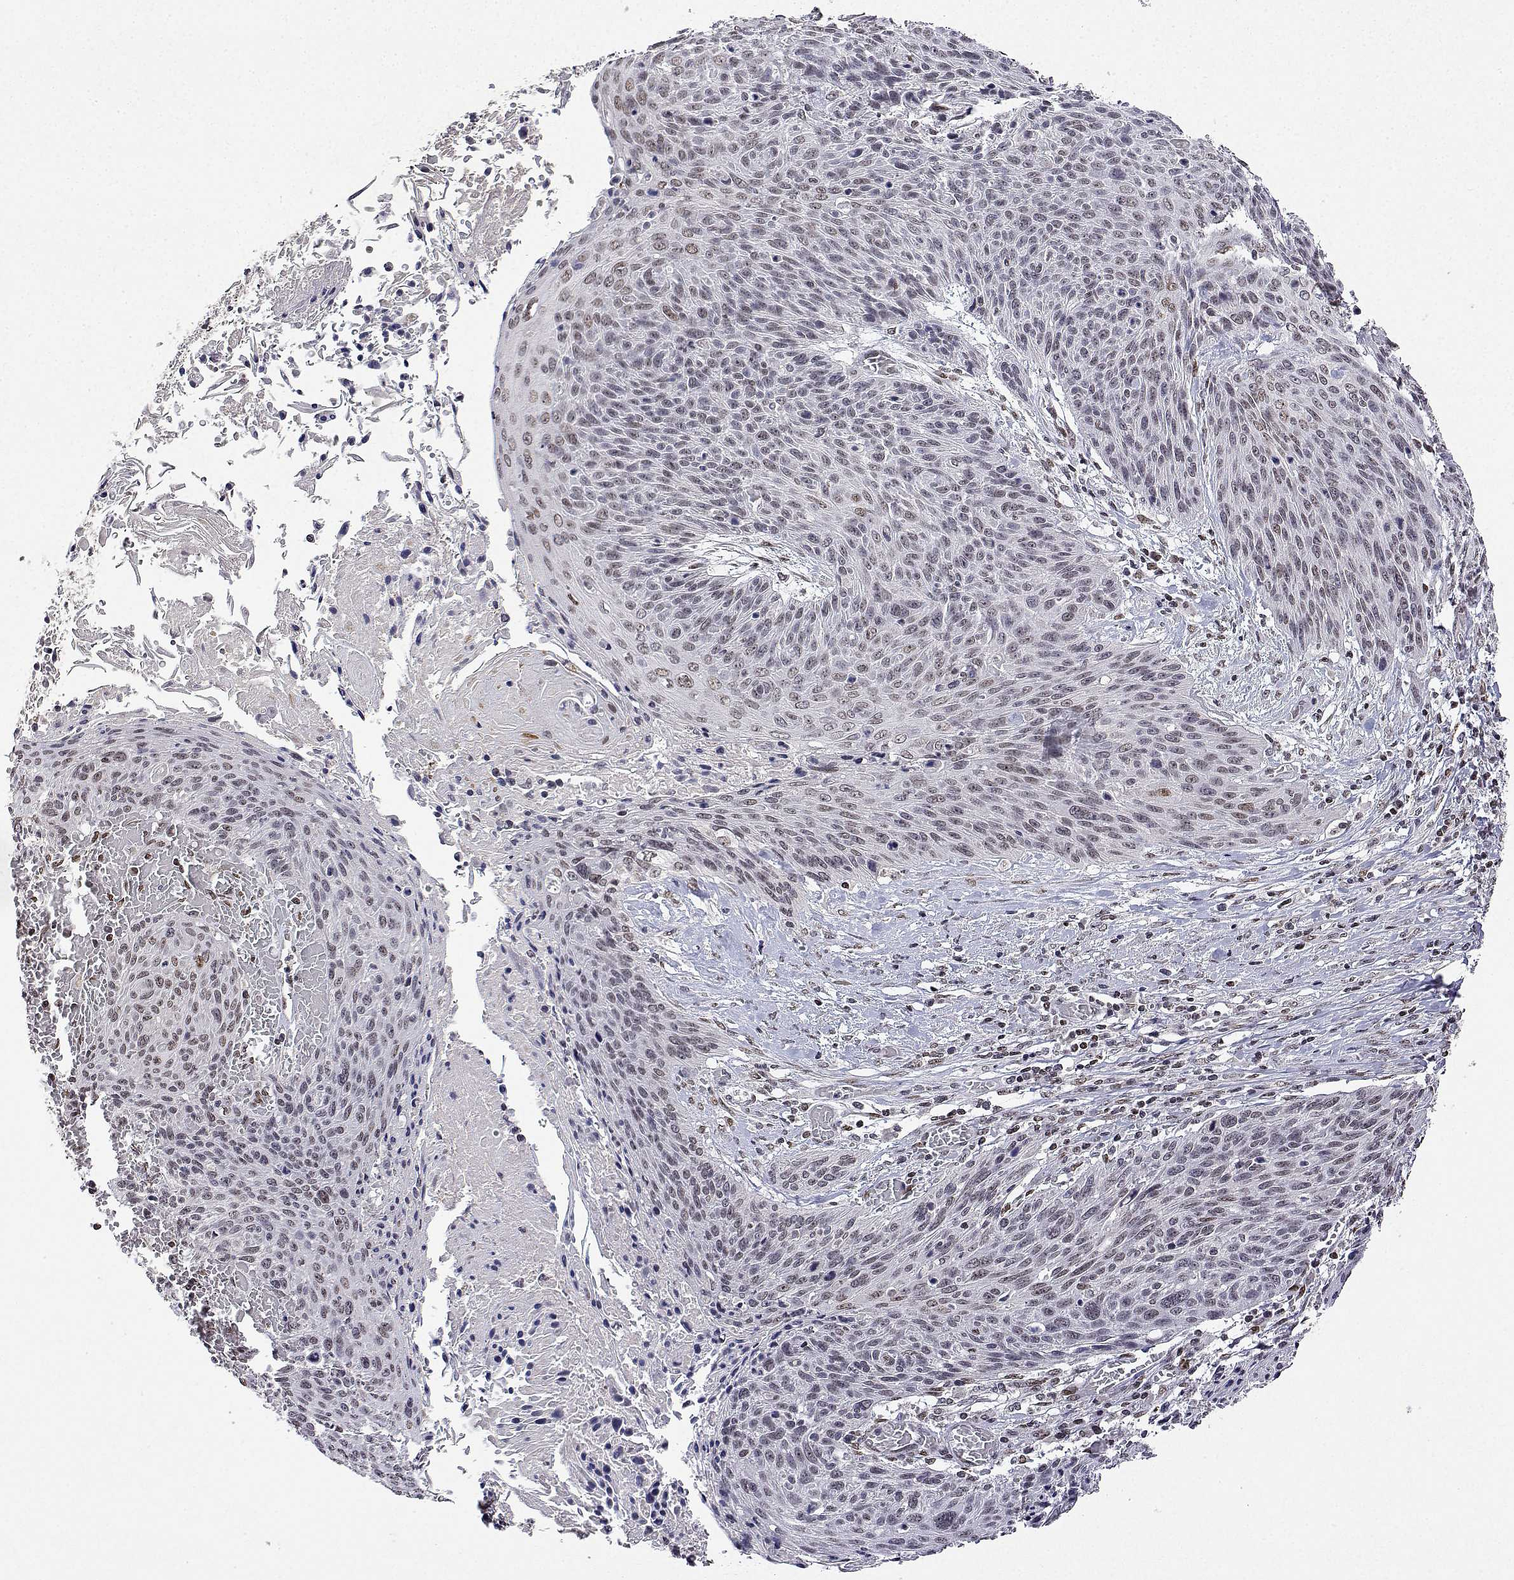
{"staining": {"intensity": "weak", "quantity": "<25%", "location": "nuclear"}, "tissue": "cervical cancer", "cell_type": "Tumor cells", "image_type": "cancer", "snomed": [{"axis": "morphology", "description": "Squamous cell carcinoma, NOS"}, {"axis": "topography", "description": "Cervix"}], "caption": "Immunohistochemistry (IHC) histopathology image of cervical cancer (squamous cell carcinoma) stained for a protein (brown), which shows no staining in tumor cells.", "gene": "XPC", "patient": {"sex": "female", "age": 45}}